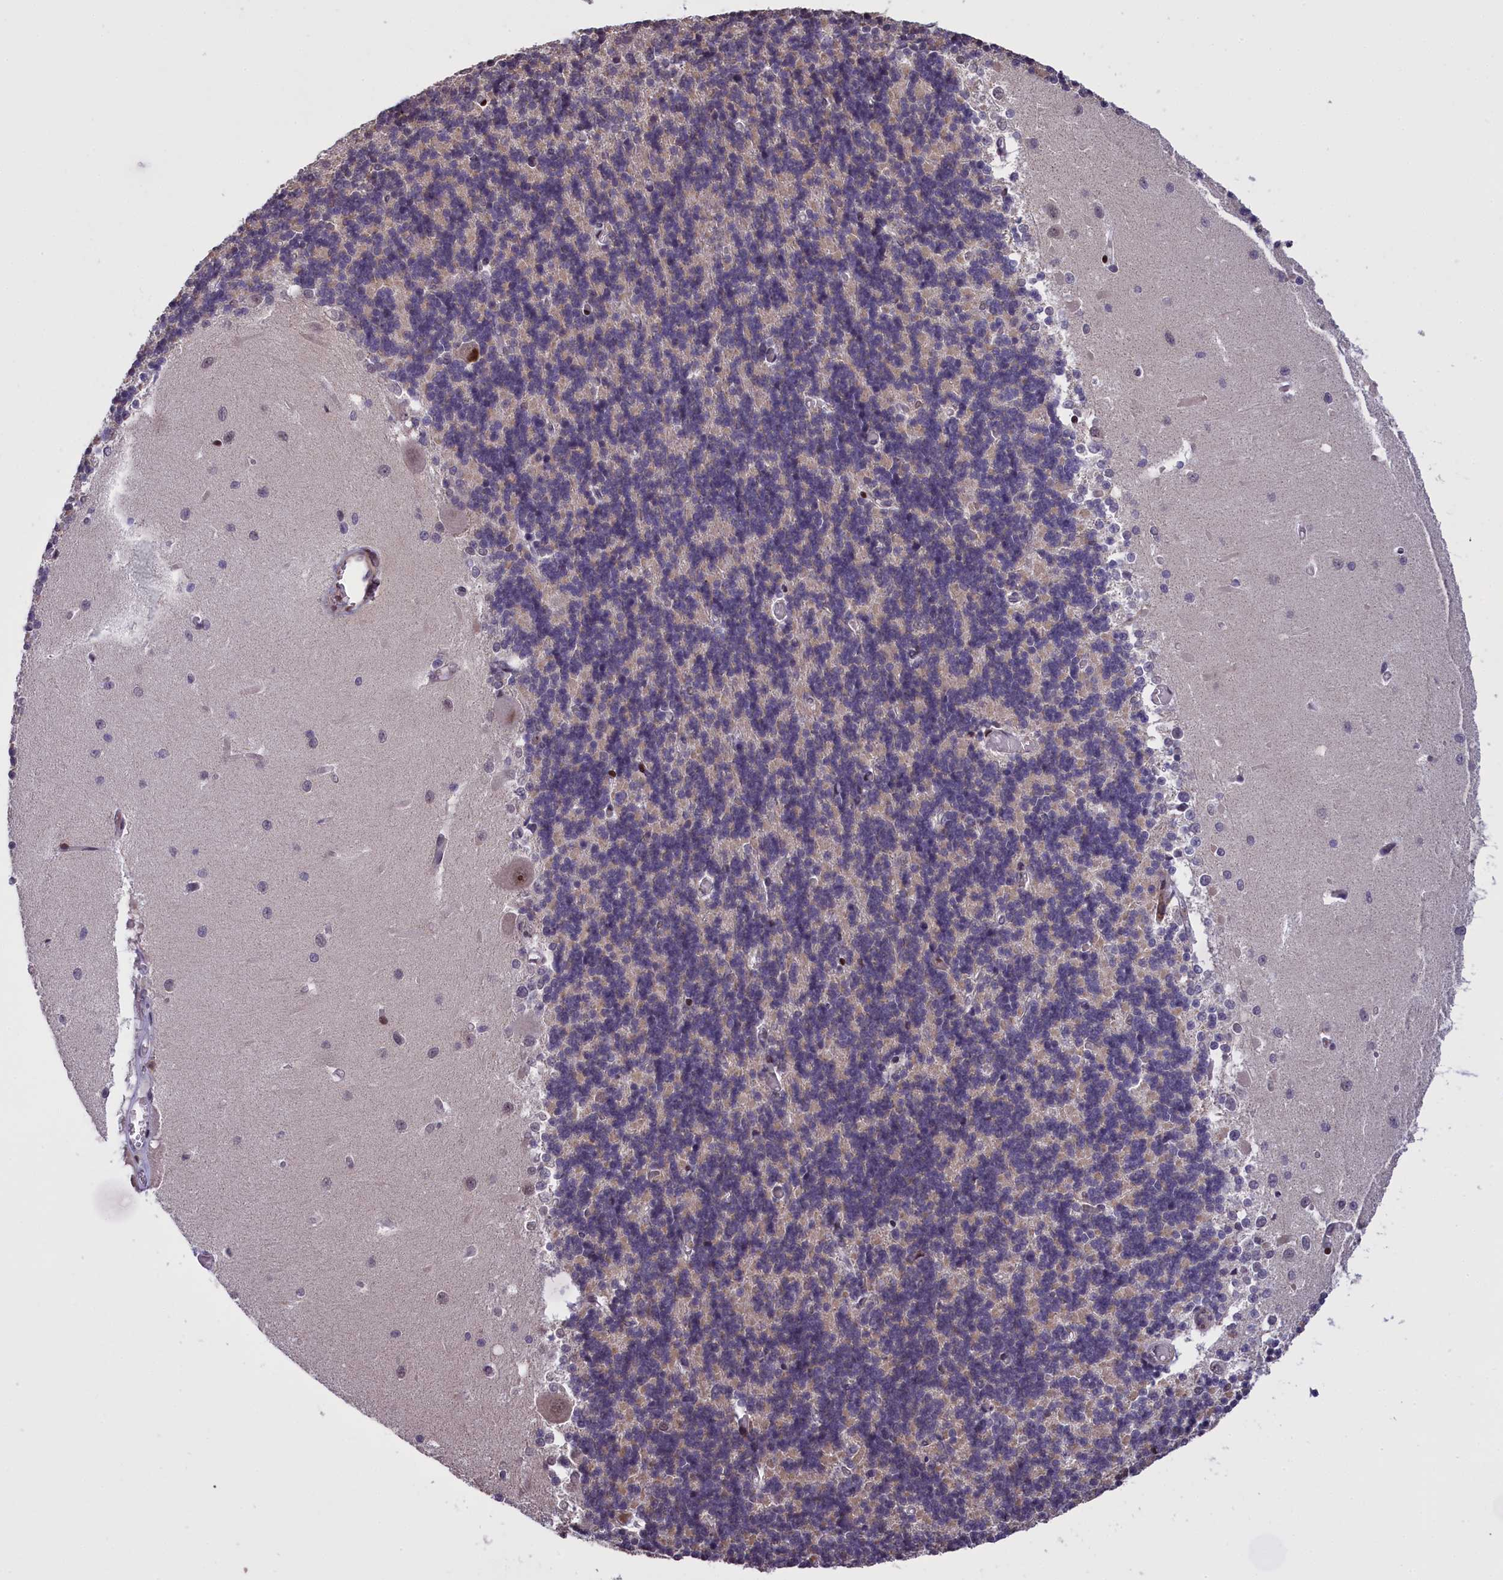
{"staining": {"intensity": "weak", "quantity": "<25%", "location": "nuclear"}, "tissue": "cerebellum", "cell_type": "Cells in granular layer", "image_type": "normal", "snomed": [{"axis": "morphology", "description": "Normal tissue, NOS"}, {"axis": "topography", "description": "Cerebellum"}], "caption": "Cells in granular layer show no significant protein positivity in benign cerebellum. (DAB (3,3'-diaminobenzidine) immunohistochemistry (IHC) with hematoxylin counter stain).", "gene": "RELB", "patient": {"sex": "male", "age": 37}}